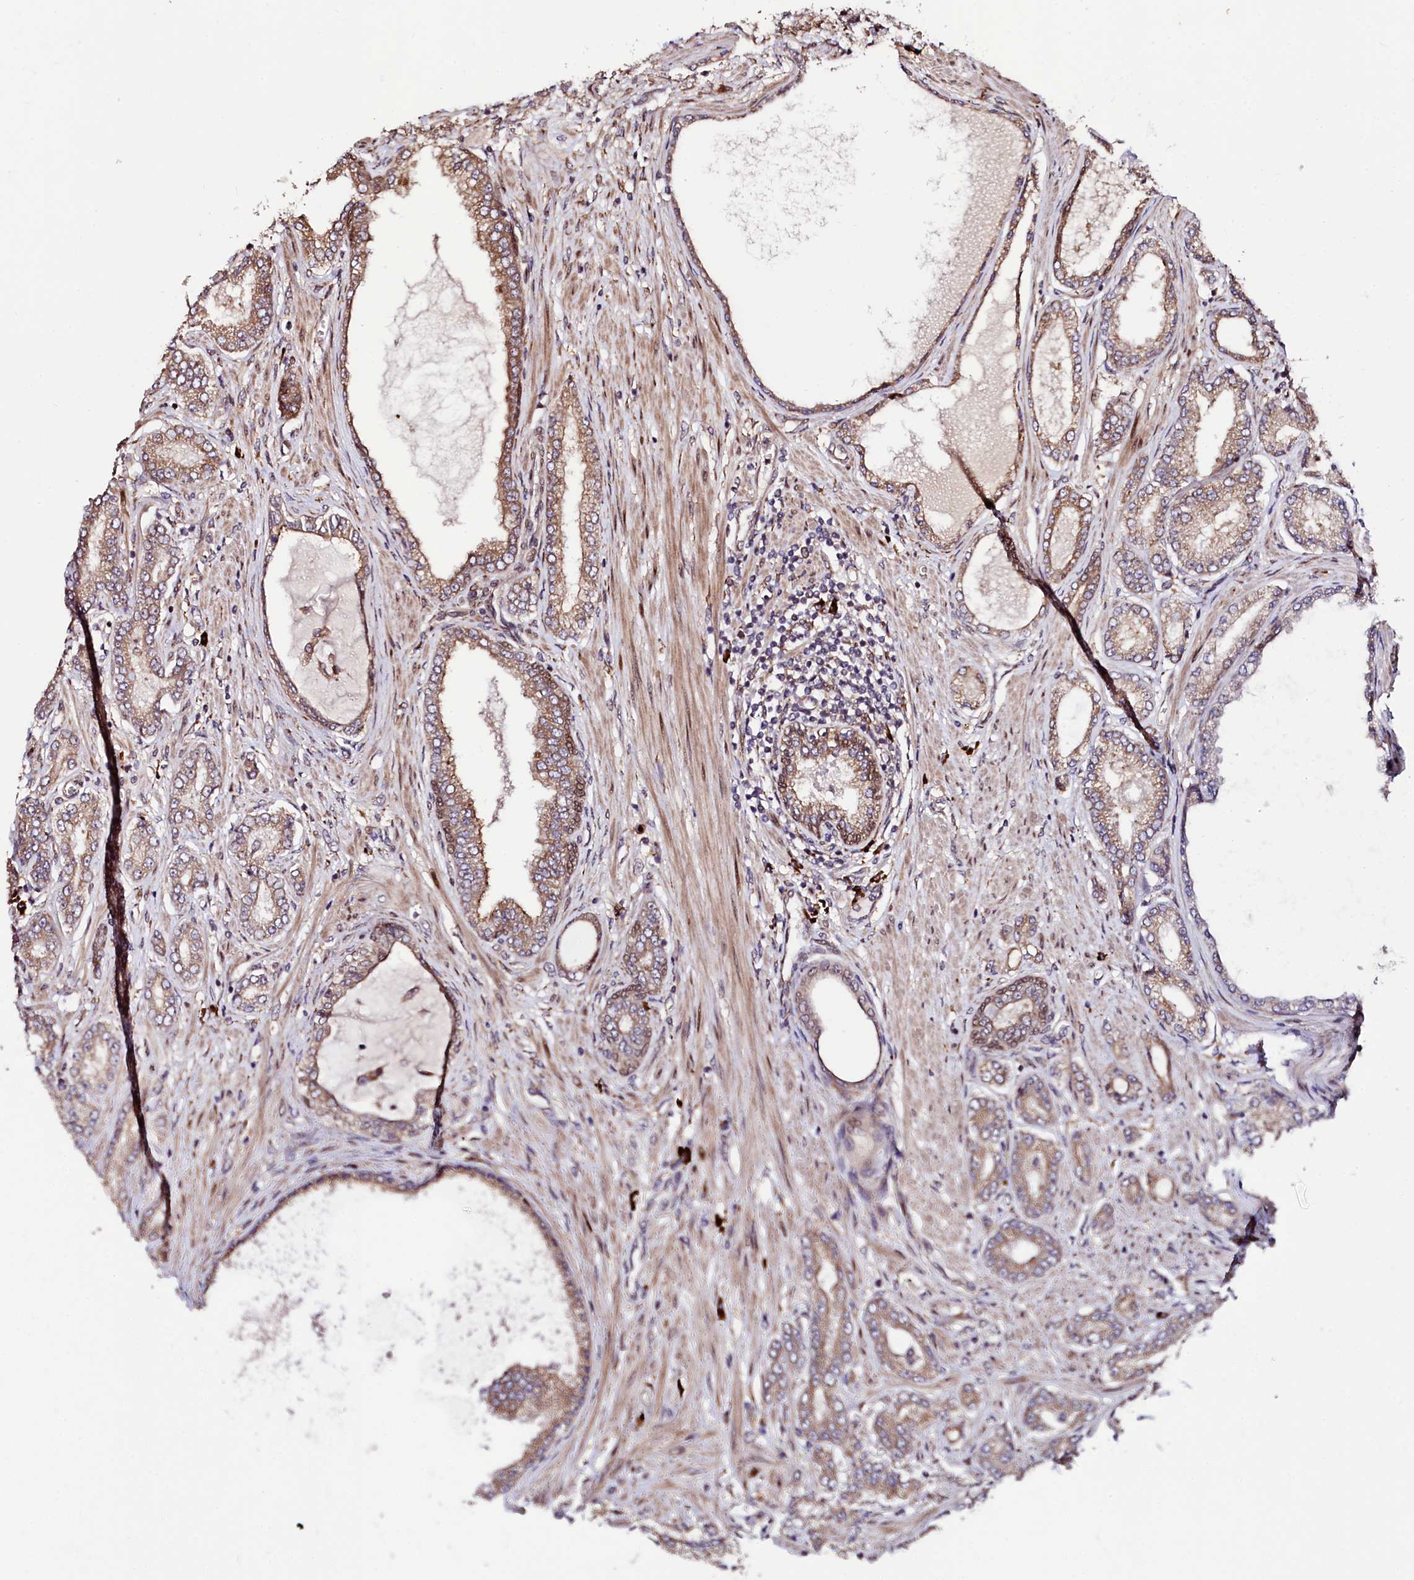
{"staining": {"intensity": "moderate", "quantity": ">75%", "location": "cytoplasmic/membranous"}, "tissue": "prostate cancer", "cell_type": "Tumor cells", "image_type": "cancer", "snomed": [{"axis": "morphology", "description": "Adenocarcinoma, Low grade"}, {"axis": "topography", "description": "Prostate"}], "caption": "Tumor cells display medium levels of moderate cytoplasmic/membranous staining in about >75% of cells in adenocarcinoma (low-grade) (prostate). (IHC, brightfield microscopy, high magnification).", "gene": "C5orf15", "patient": {"sex": "male", "age": 63}}